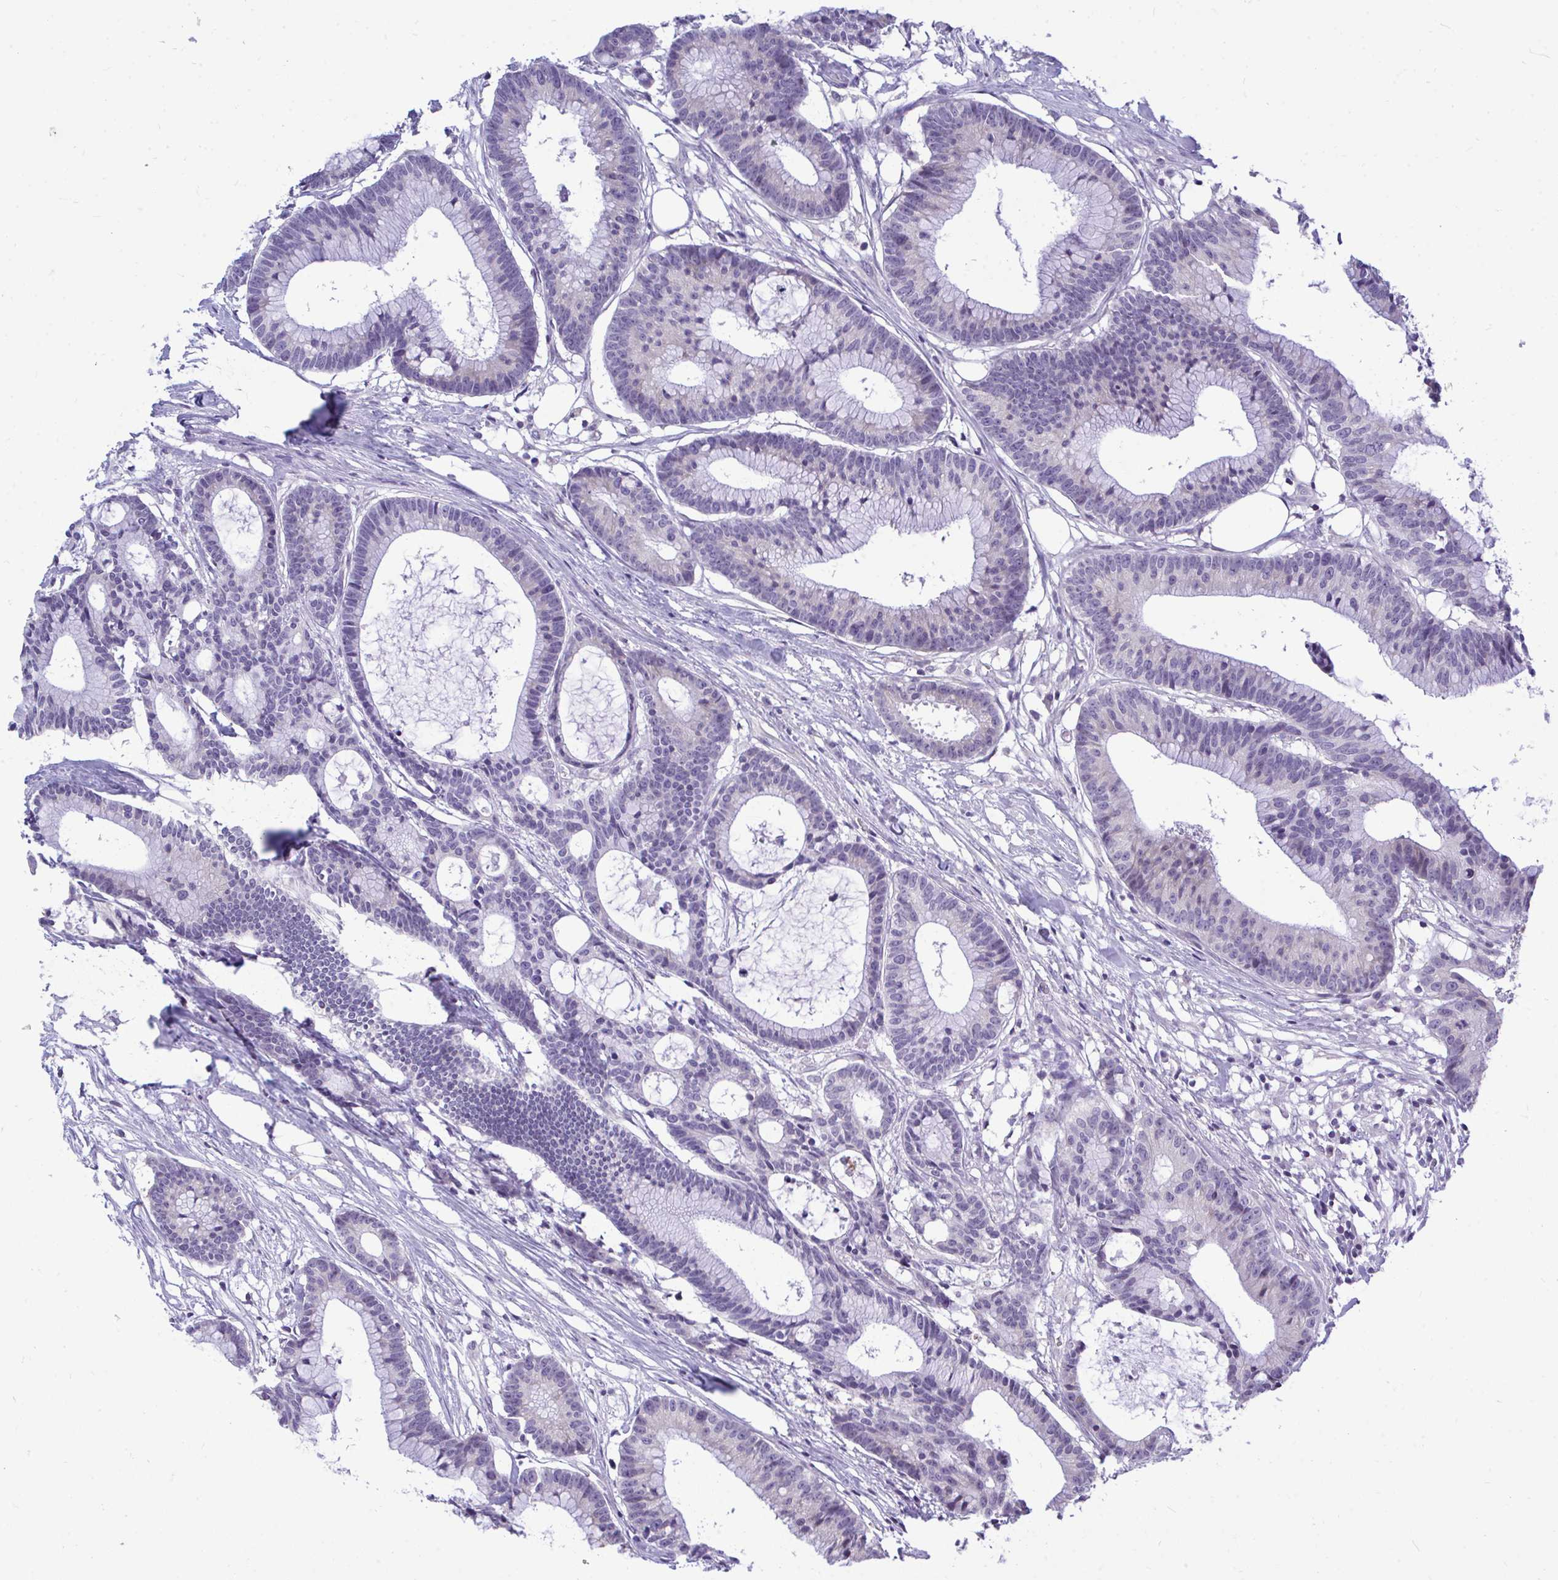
{"staining": {"intensity": "negative", "quantity": "none", "location": "none"}, "tissue": "colorectal cancer", "cell_type": "Tumor cells", "image_type": "cancer", "snomed": [{"axis": "morphology", "description": "Adenocarcinoma, NOS"}, {"axis": "topography", "description": "Colon"}], "caption": "DAB (3,3'-diaminobenzidine) immunohistochemical staining of human colorectal cancer exhibits no significant expression in tumor cells.", "gene": "PIGK", "patient": {"sex": "female", "age": 78}}